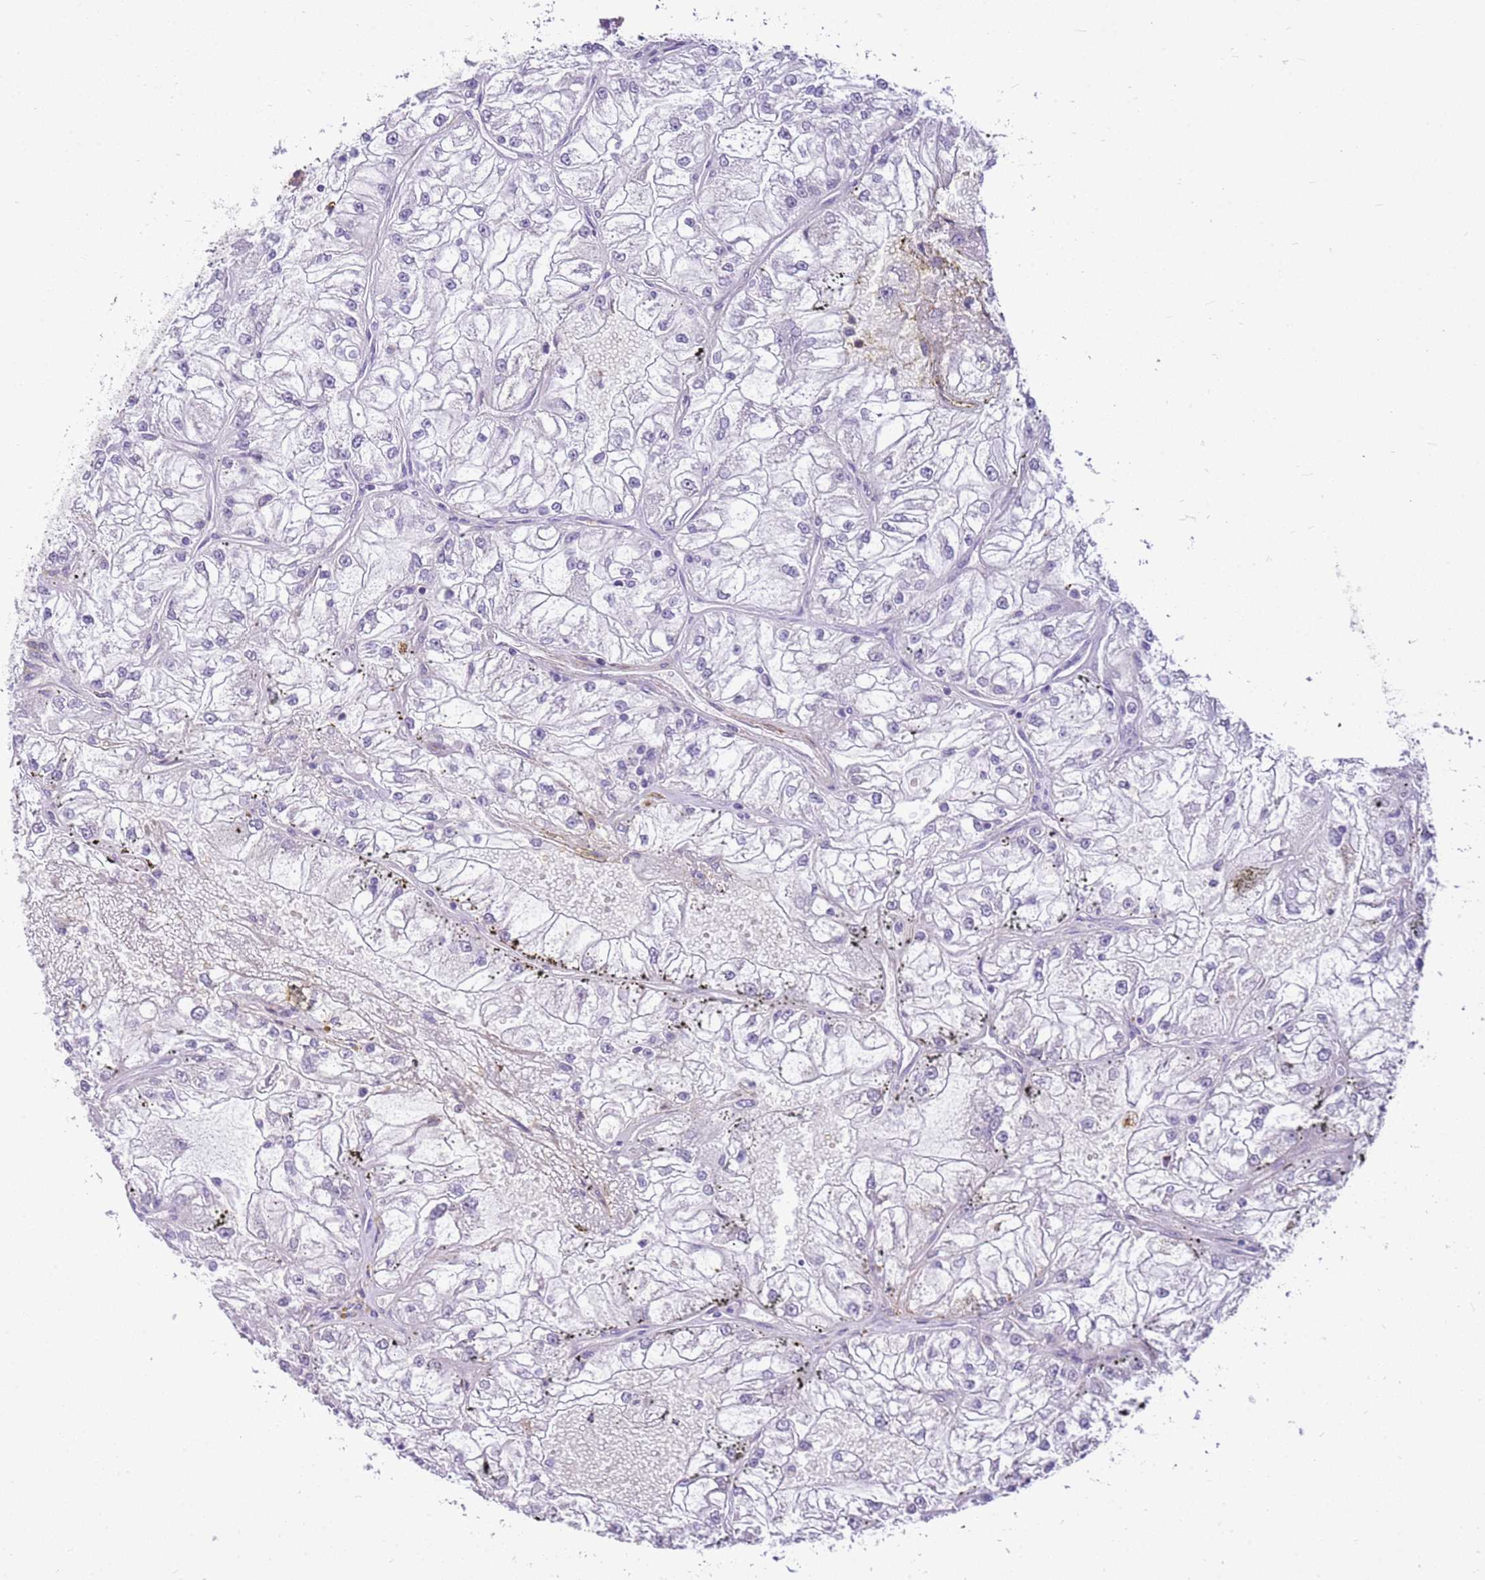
{"staining": {"intensity": "negative", "quantity": "none", "location": "none"}, "tissue": "renal cancer", "cell_type": "Tumor cells", "image_type": "cancer", "snomed": [{"axis": "morphology", "description": "Adenocarcinoma, NOS"}, {"axis": "topography", "description": "Kidney"}], "caption": "Tumor cells are negative for brown protein staining in renal cancer (adenocarcinoma).", "gene": "SMIM4", "patient": {"sex": "female", "age": 72}}